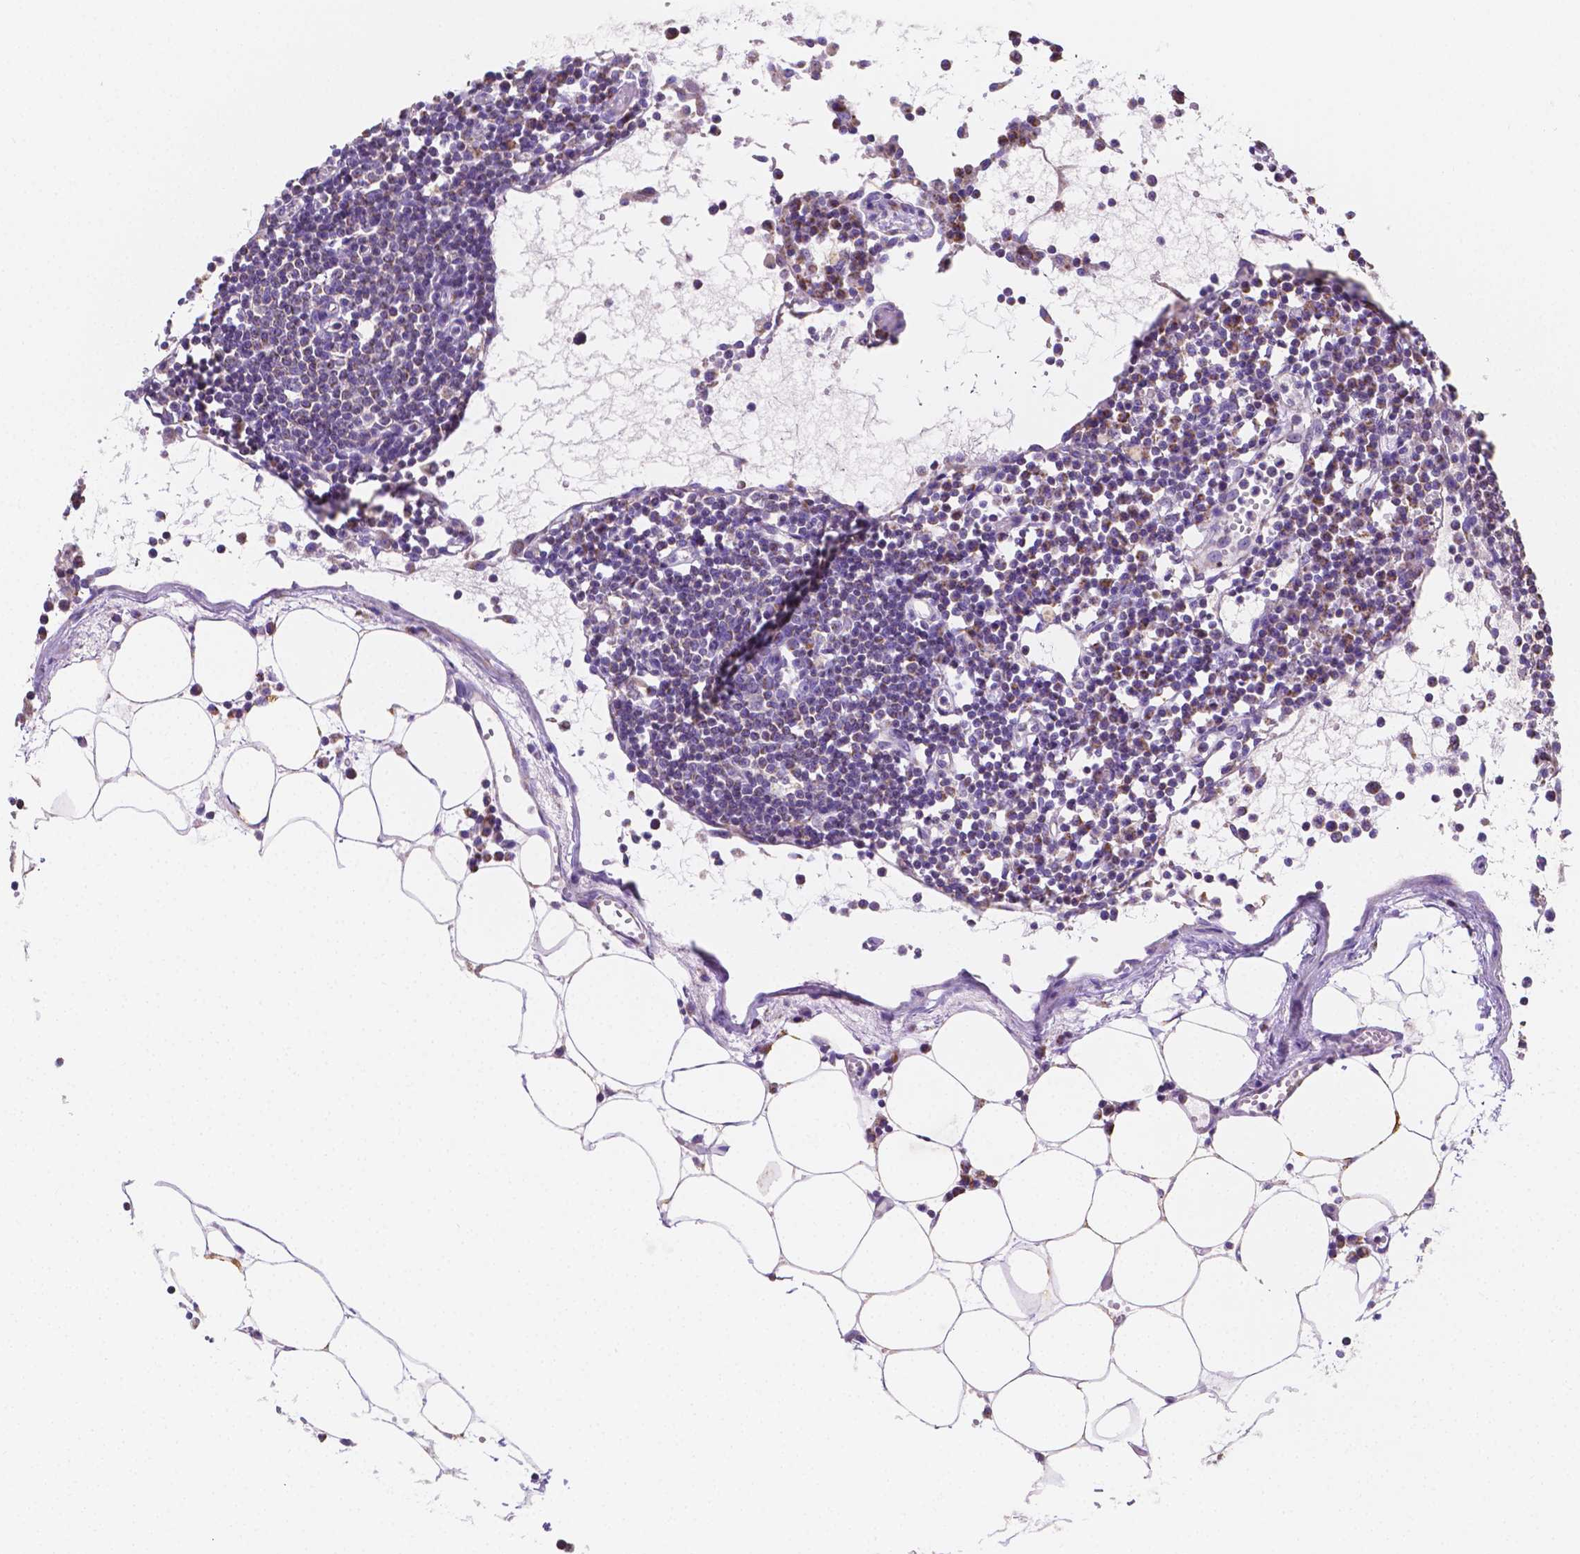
{"staining": {"intensity": "weak", "quantity": "<25%", "location": "cytoplasmic/membranous"}, "tissue": "lymph node", "cell_type": "Germinal center cells", "image_type": "normal", "snomed": [{"axis": "morphology", "description": "Normal tissue, NOS"}, {"axis": "topography", "description": "Lymph node"}], "caption": "Immunohistochemistry (IHC) photomicrograph of unremarkable lymph node stained for a protein (brown), which reveals no expression in germinal center cells.", "gene": "SGTB", "patient": {"sex": "female", "age": 78}}